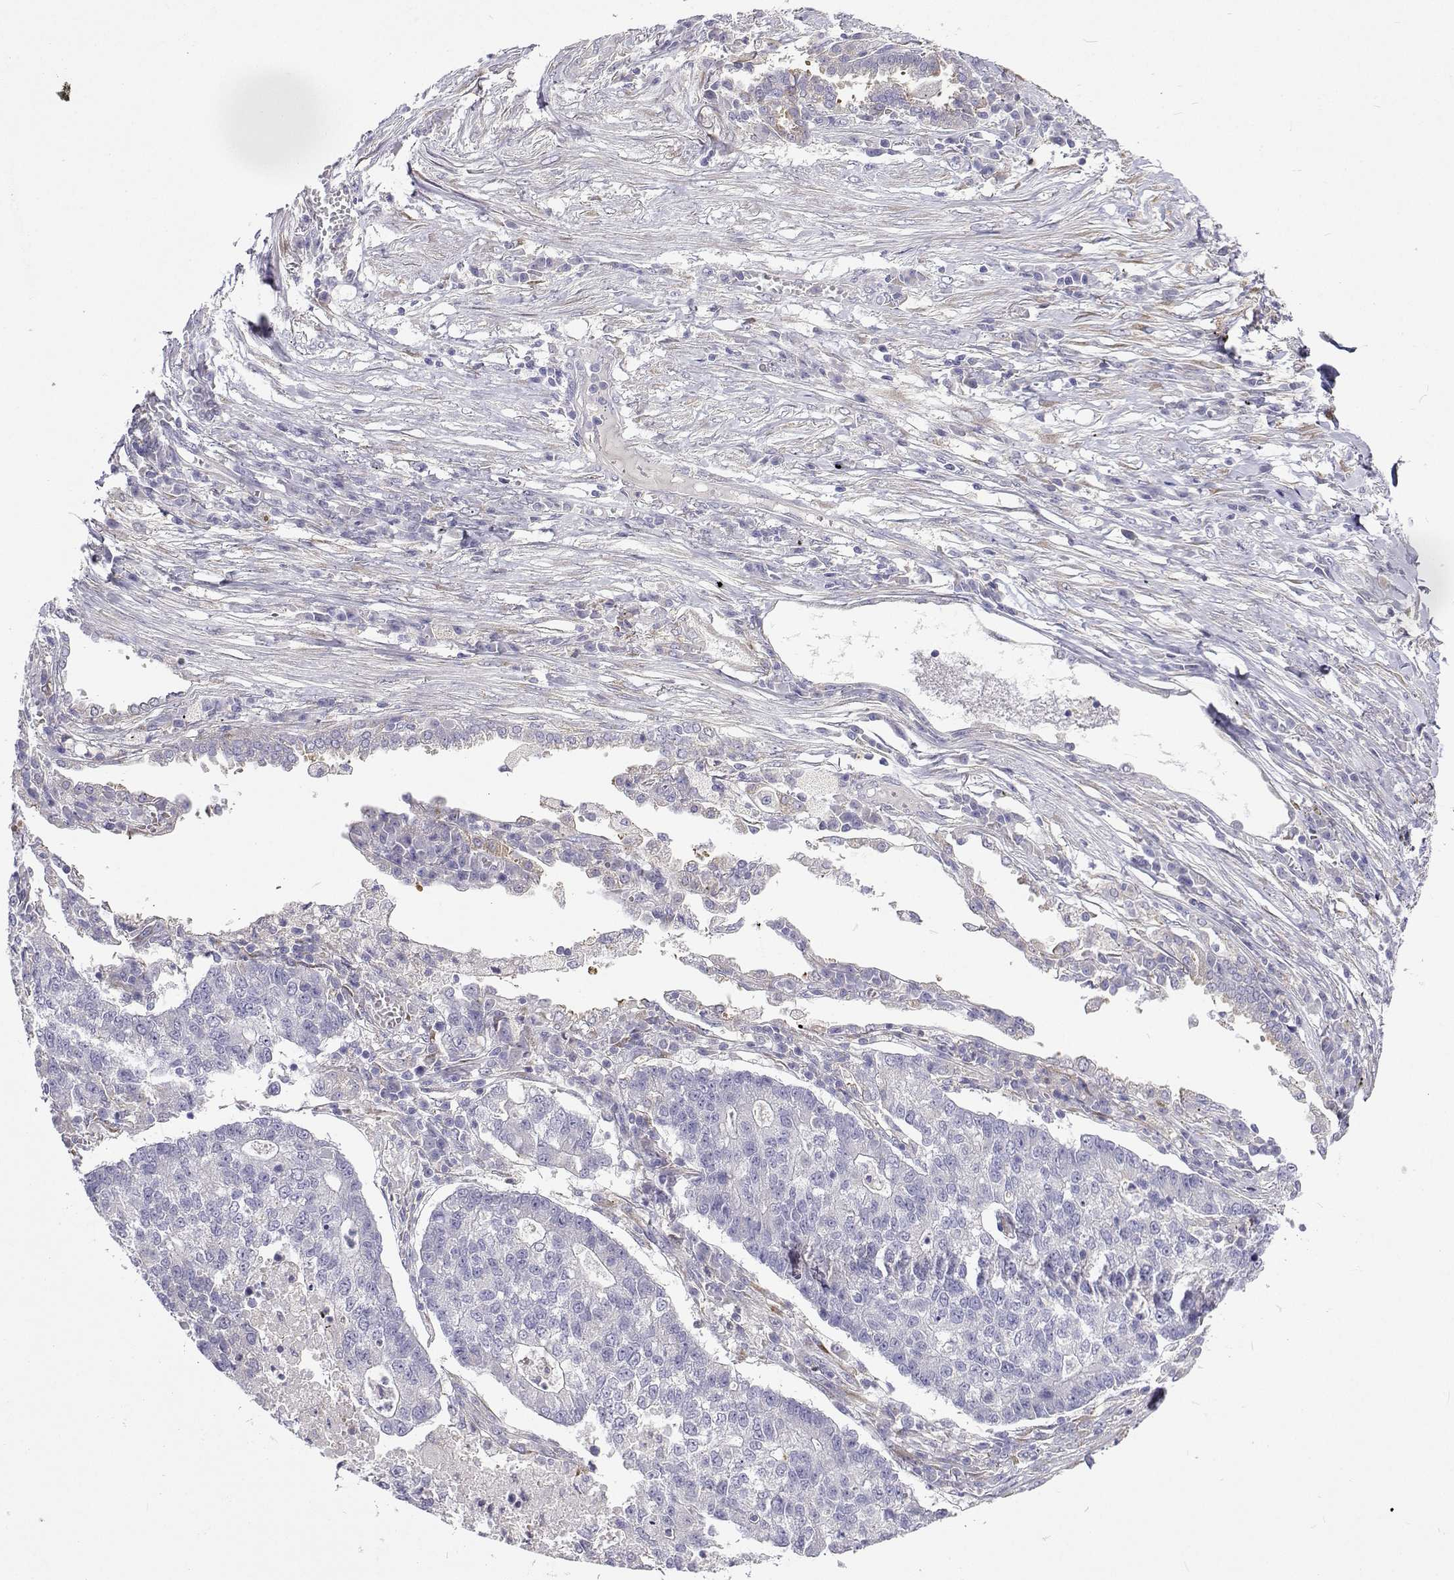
{"staining": {"intensity": "negative", "quantity": "none", "location": "none"}, "tissue": "lung cancer", "cell_type": "Tumor cells", "image_type": "cancer", "snomed": [{"axis": "morphology", "description": "Adenocarcinoma, NOS"}, {"axis": "topography", "description": "Lung"}], "caption": "Image shows no significant protein expression in tumor cells of lung cancer.", "gene": "LHFPL7", "patient": {"sex": "male", "age": 57}}